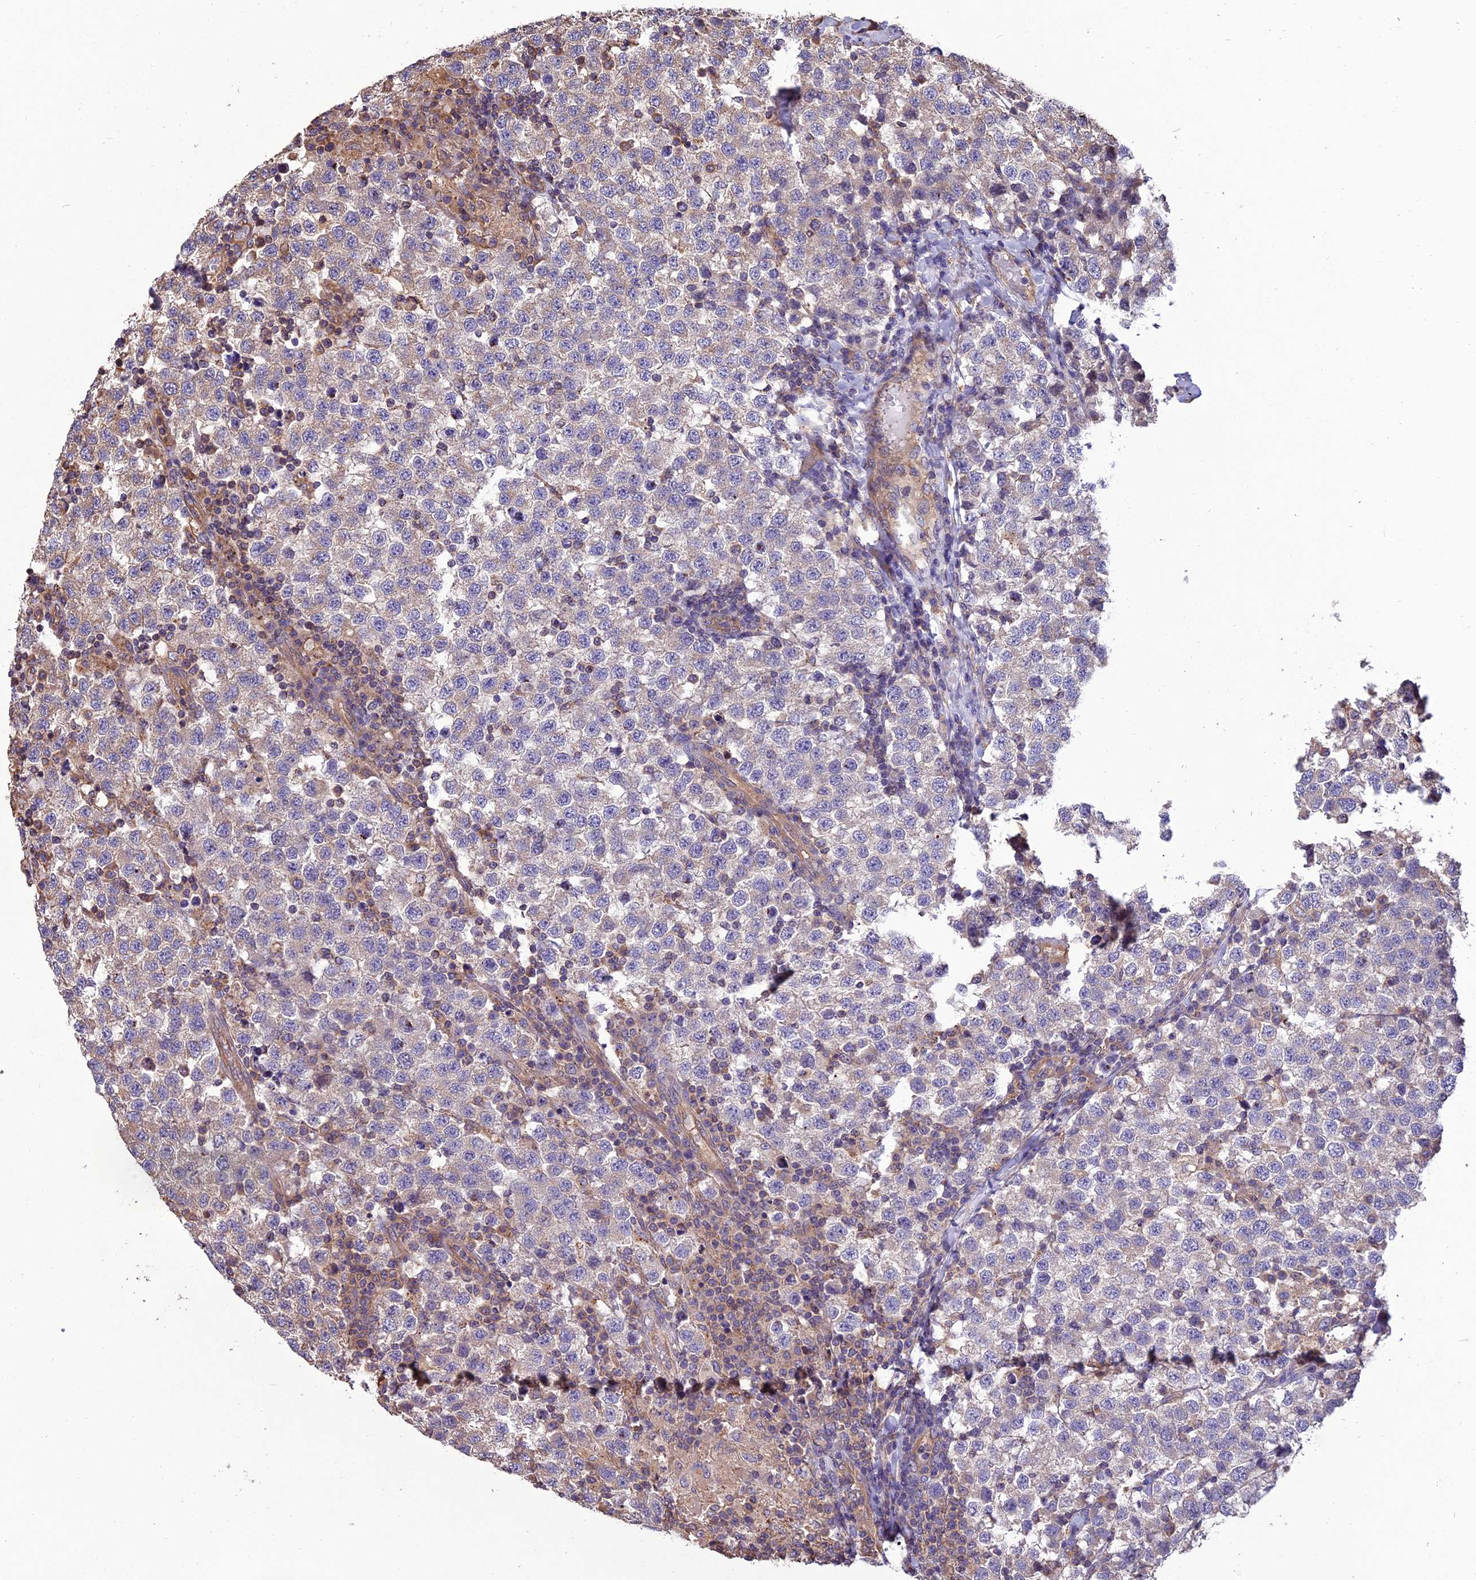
{"staining": {"intensity": "negative", "quantity": "none", "location": "none"}, "tissue": "testis cancer", "cell_type": "Tumor cells", "image_type": "cancer", "snomed": [{"axis": "morphology", "description": "Seminoma, NOS"}, {"axis": "topography", "description": "Testis"}], "caption": "Tumor cells show no significant expression in testis cancer.", "gene": "CHMP2A", "patient": {"sex": "male", "age": 34}}